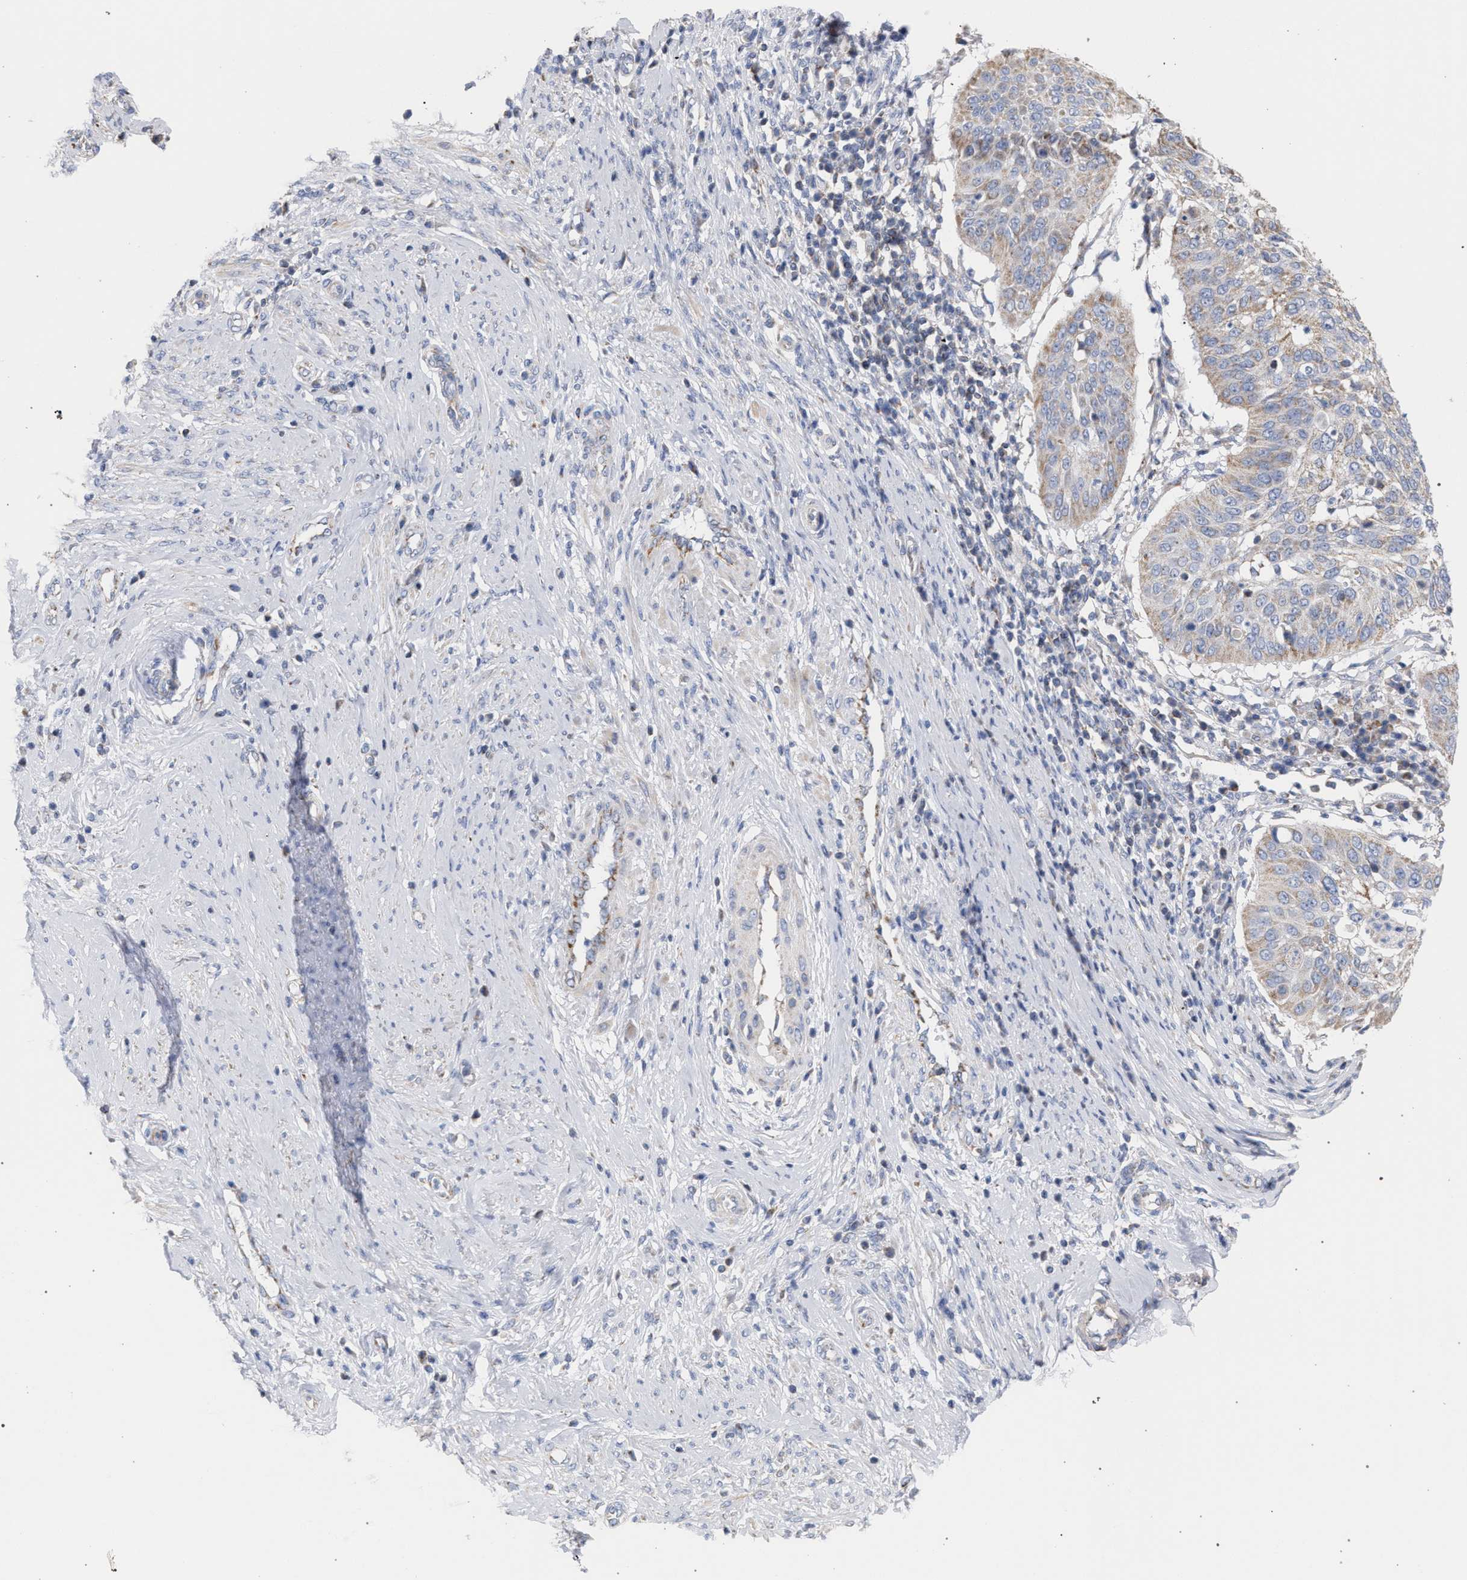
{"staining": {"intensity": "weak", "quantity": ">75%", "location": "cytoplasmic/membranous"}, "tissue": "cervical cancer", "cell_type": "Tumor cells", "image_type": "cancer", "snomed": [{"axis": "morphology", "description": "Normal tissue, NOS"}, {"axis": "morphology", "description": "Squamous cell carcinoma, NOS"}, {"axis": "topography", "description": "Cervix"}], "caption": "This histopathology image shows IHC staining of human squamous cell carcinoma (cervical), with low weak cytoplasmic/membranous positivity in approximately >75% of tumor cells.", "gene": "ECI2", "patient": {"sex": "female", "age": 39}}